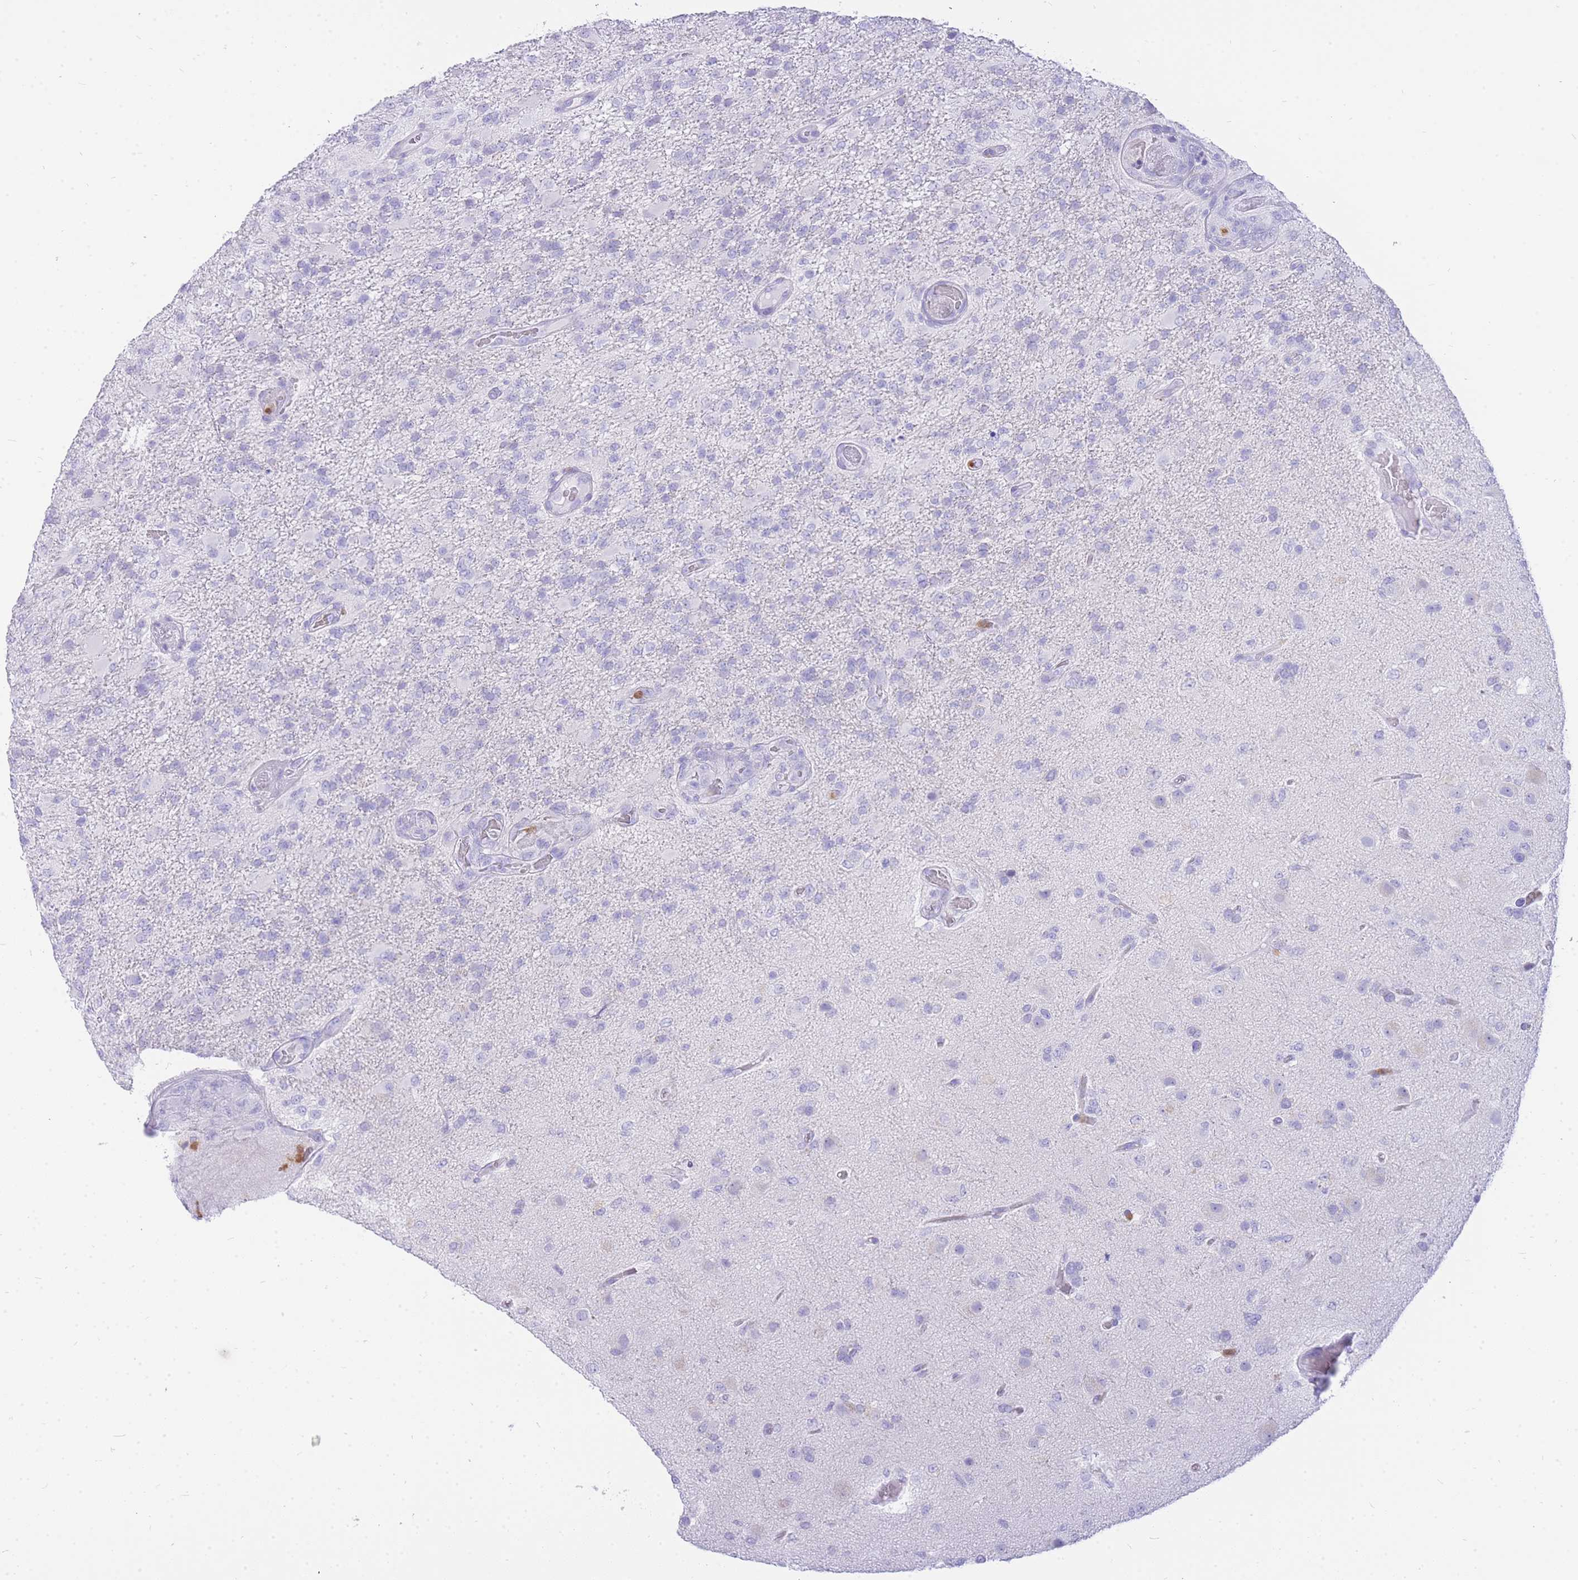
{"staining": {"intensity": "negative", "quantity": "none", "location": "none"}, "tissue": "glioma", "cell_type": "Tumor cells", "image_type": "cancer", "snomed": [{"axis": "morphology", "description": "Glioma, malignant, High grade"}, {"axis": "topography", "description": "Brain"}], "caption": "IHC photomicrograph of neoplastic tissue: human glioma stained with DAB displays no significant protein positivity in tumor cells.", "gene": "HERC1", "patient": {"sex": "female", "age": 74}}